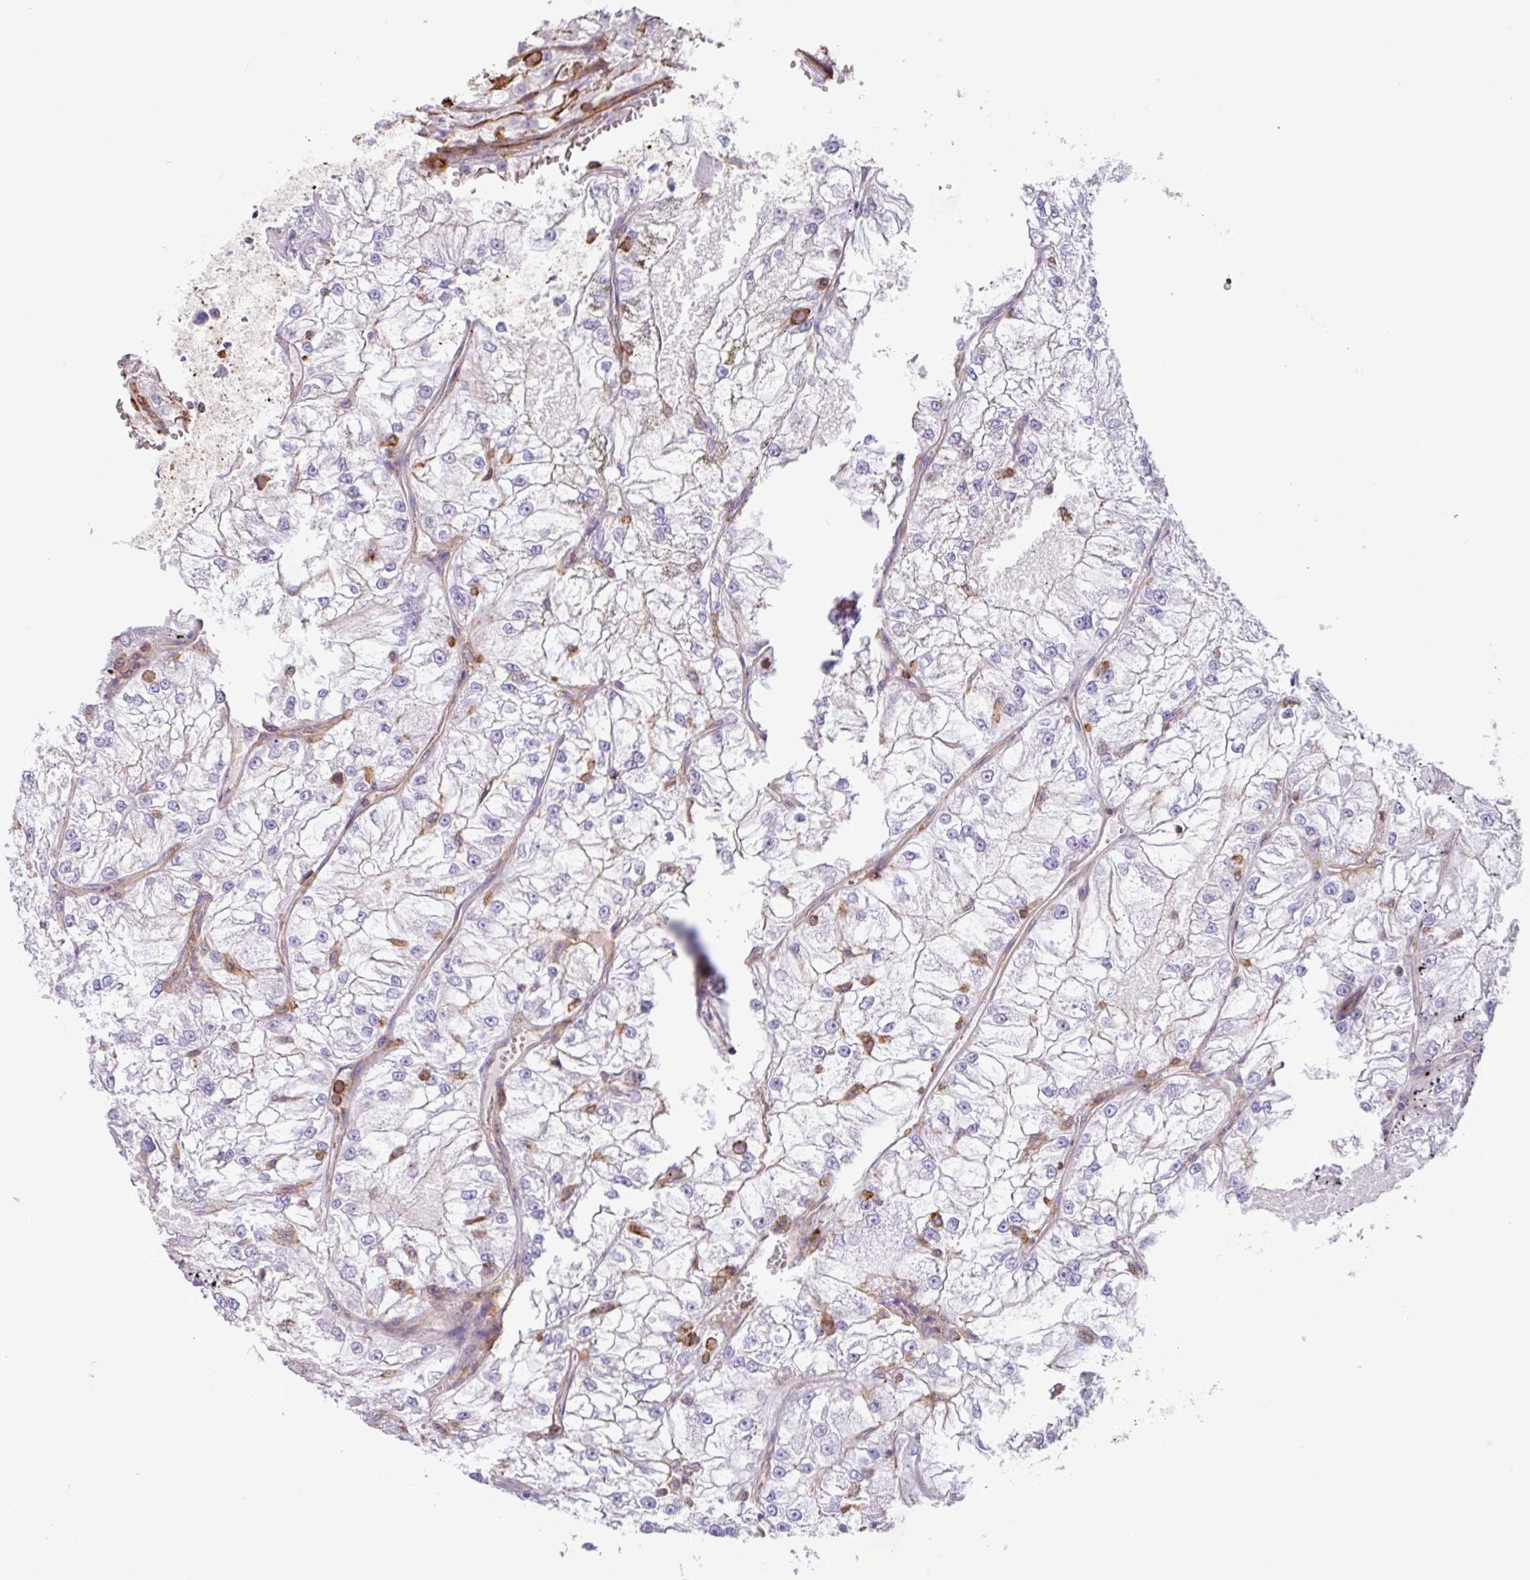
{"staining": {"intensity": "negative", "quantity": "none", "location": "none"}, "tissue": "renal cancer", "cell_type": "Tumor cells", "image_type": "cancer", "snomed": [{"axis": "morphology", "description": "Adenocarcinoma, NOS"}, {"axis": "topography", "description": "Kidney"}], "caption": "The immunohistochemistry (IHC) photomicrograph has no significant staining in tumor cells of renal cancer (adenocarcinoma) tissue.", "gene": "PPP1R18", "patient": {"sex": "female", "age": 72}}